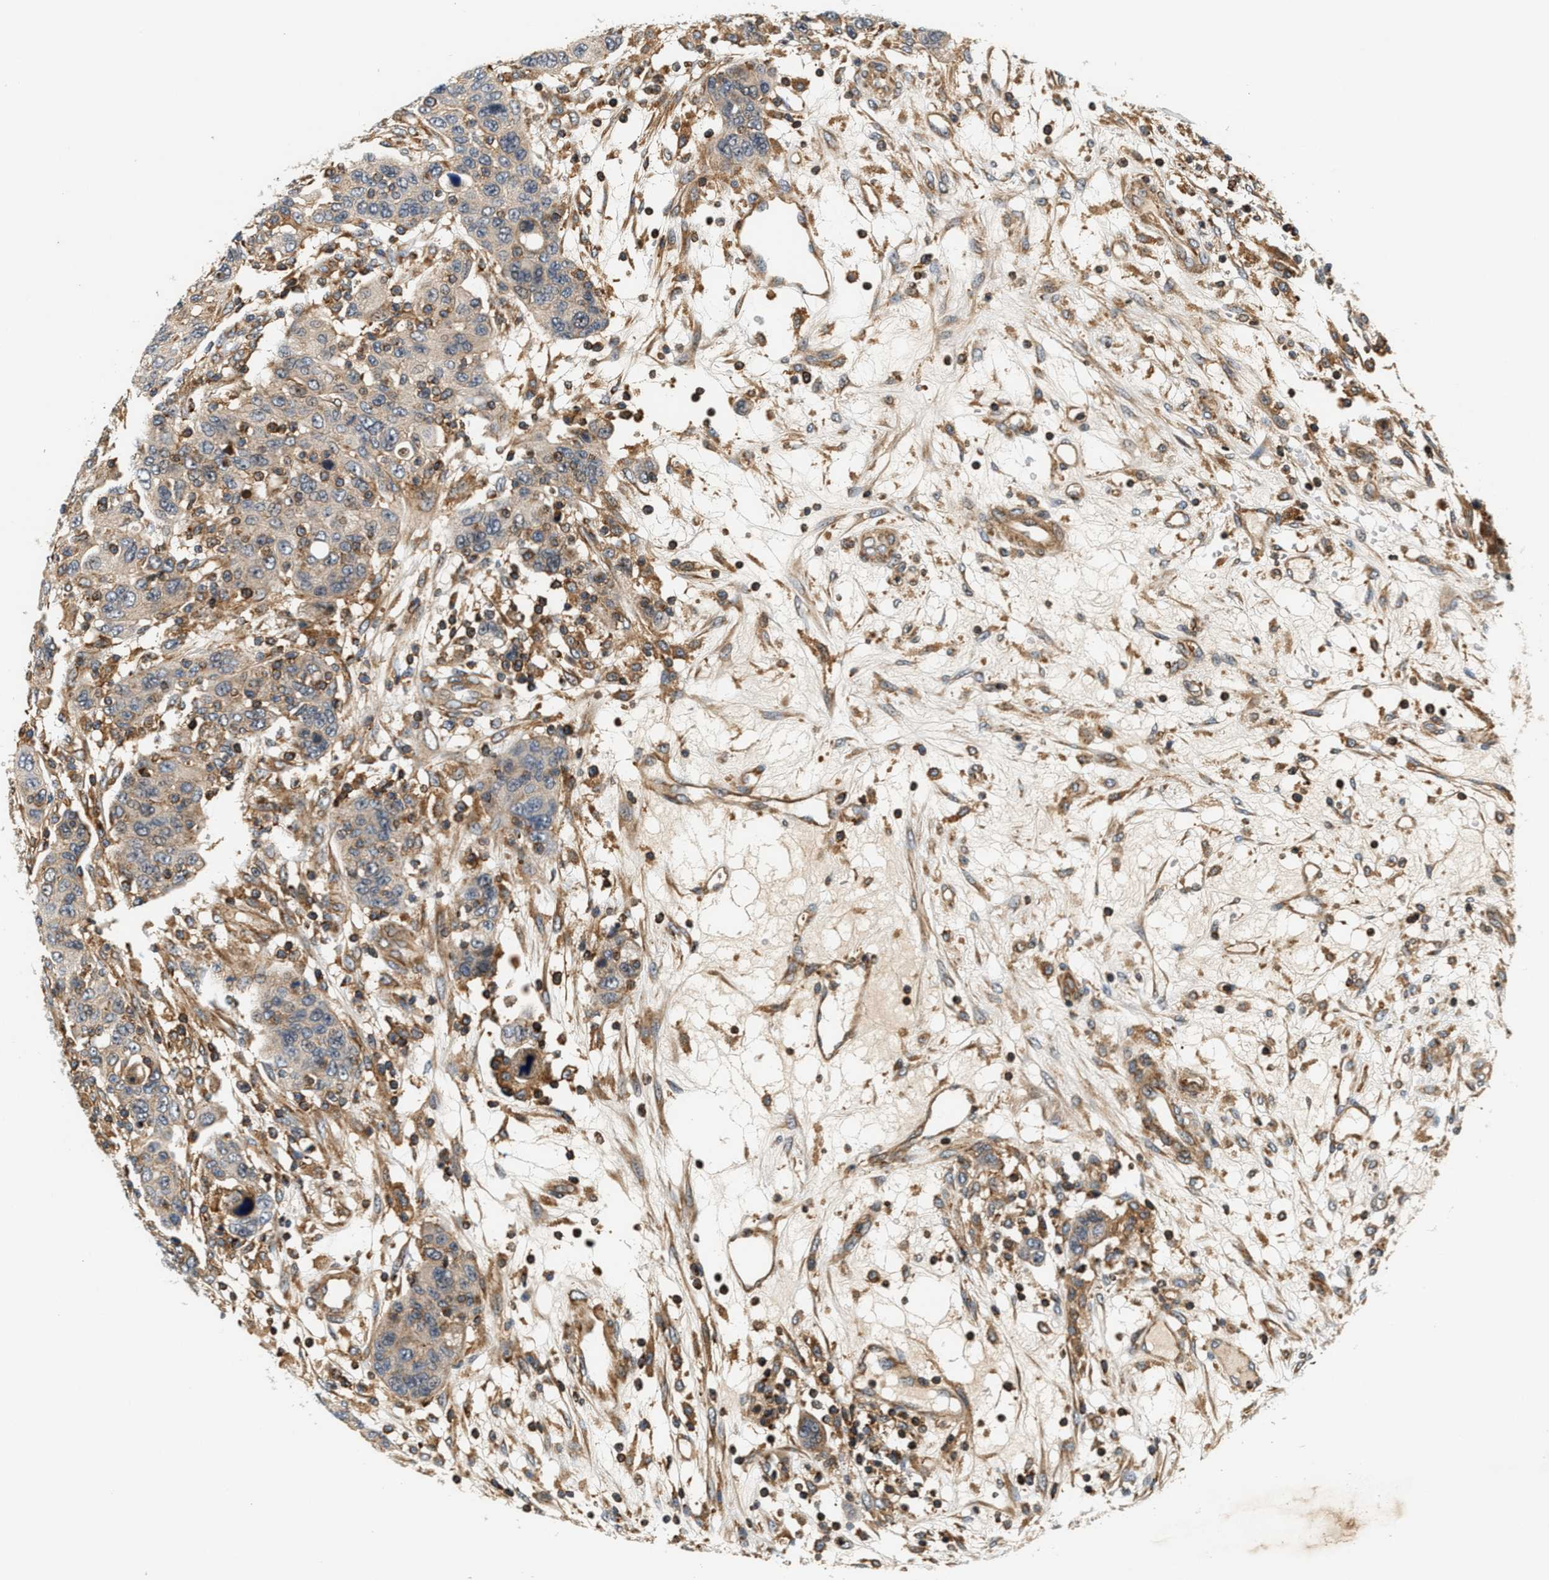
{"staining": {"intensity": "moderate", "quantity": "25%-75%", "location": "cytoplasmic/membranous"}, "tissue": "breast cancer", "cell_type": "Tumor cells", "image_type": "cancer", "snomed": [{"axis": "morphology", "description": "Duct carcinoma"}, {"axis": "topography", "description": "Breast"}], "caption": "The image shows staining of breast cancer (intraductal carcinoma), revealing moderate cytoplasmic/membranous protein expression (brown color) within tumor cells.", "gene": "SAMD9", "patient": {"sex": "female", "age": 37}}